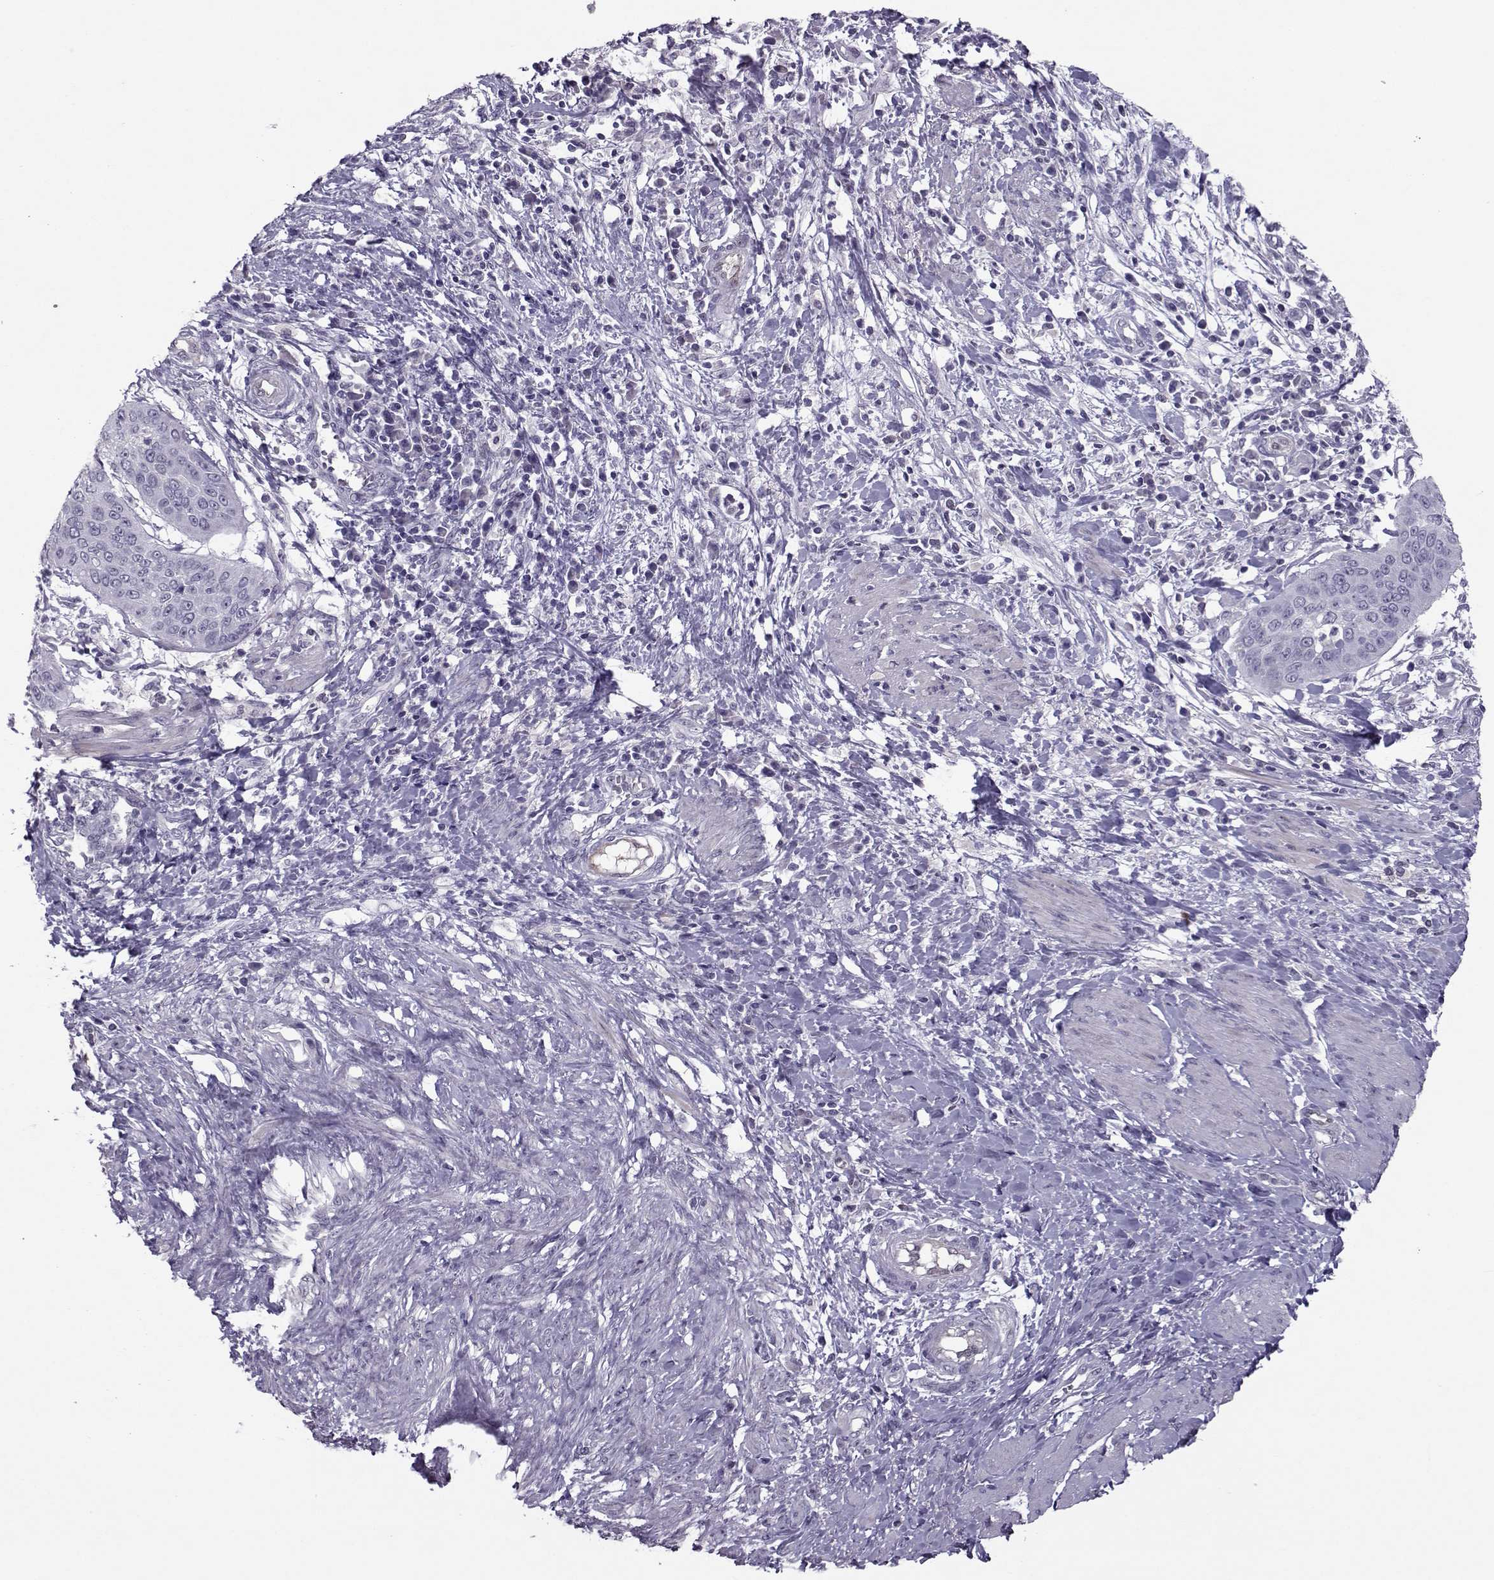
{"staining": {"intensity": "negative", "quantity": "none", "location": "none"}, "tissue": "cervical cancer", "cell_type": "Tumor cells", "image_type": "cancer", "snomed": [{"axis": "morphology", "description": "Squamous cell carcinoma, NOS"}, {"axis": "topography", "description": "Cervix"}], "caption": "There is no significant positivity in tumor cells of cervical cancer.", "gene": "ASRGL1", "patient": {"sex": "female", "age": 39}}